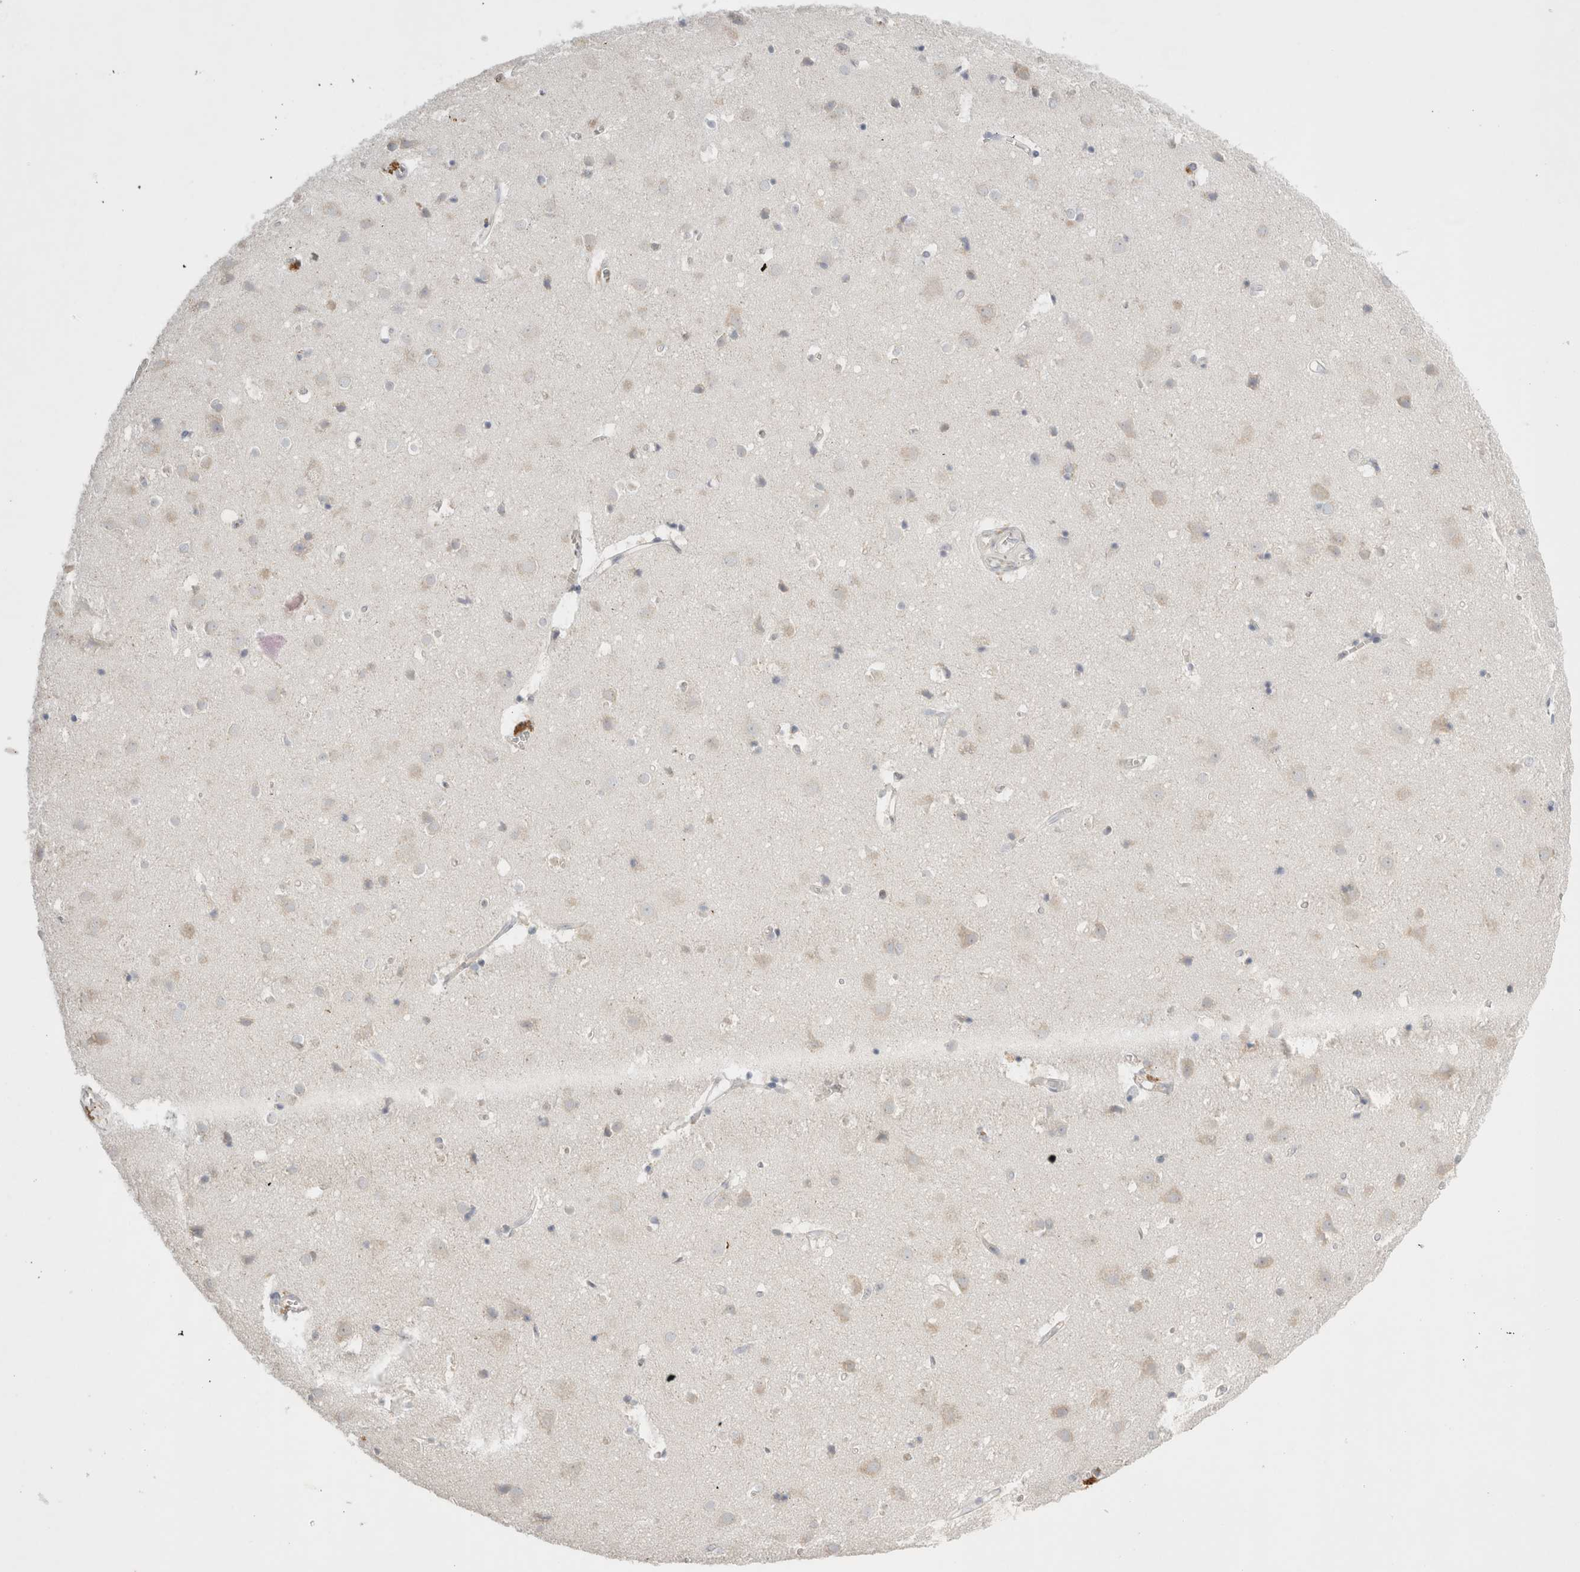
{"staining": {"intensity": "negative", "quantity": "none", "location": "none"}, "tissue": "cerebral cortex", "cell_type": "Endothelial cells", "image_type": "normal", "snomed": [{"axis": "morphology", "description": "Normal tissue, NOS"}, {"axis": "topography", "description": "Cerebral cortex"}], "caption": "Immunohistochemistry (IHC) histopathology image of benign human cerebral cortex stained for a protein (brown), which exhibits no staining in endothelial cells.", "gene": "ZNF23", "patient": {"sex": "male", "age": 54}}